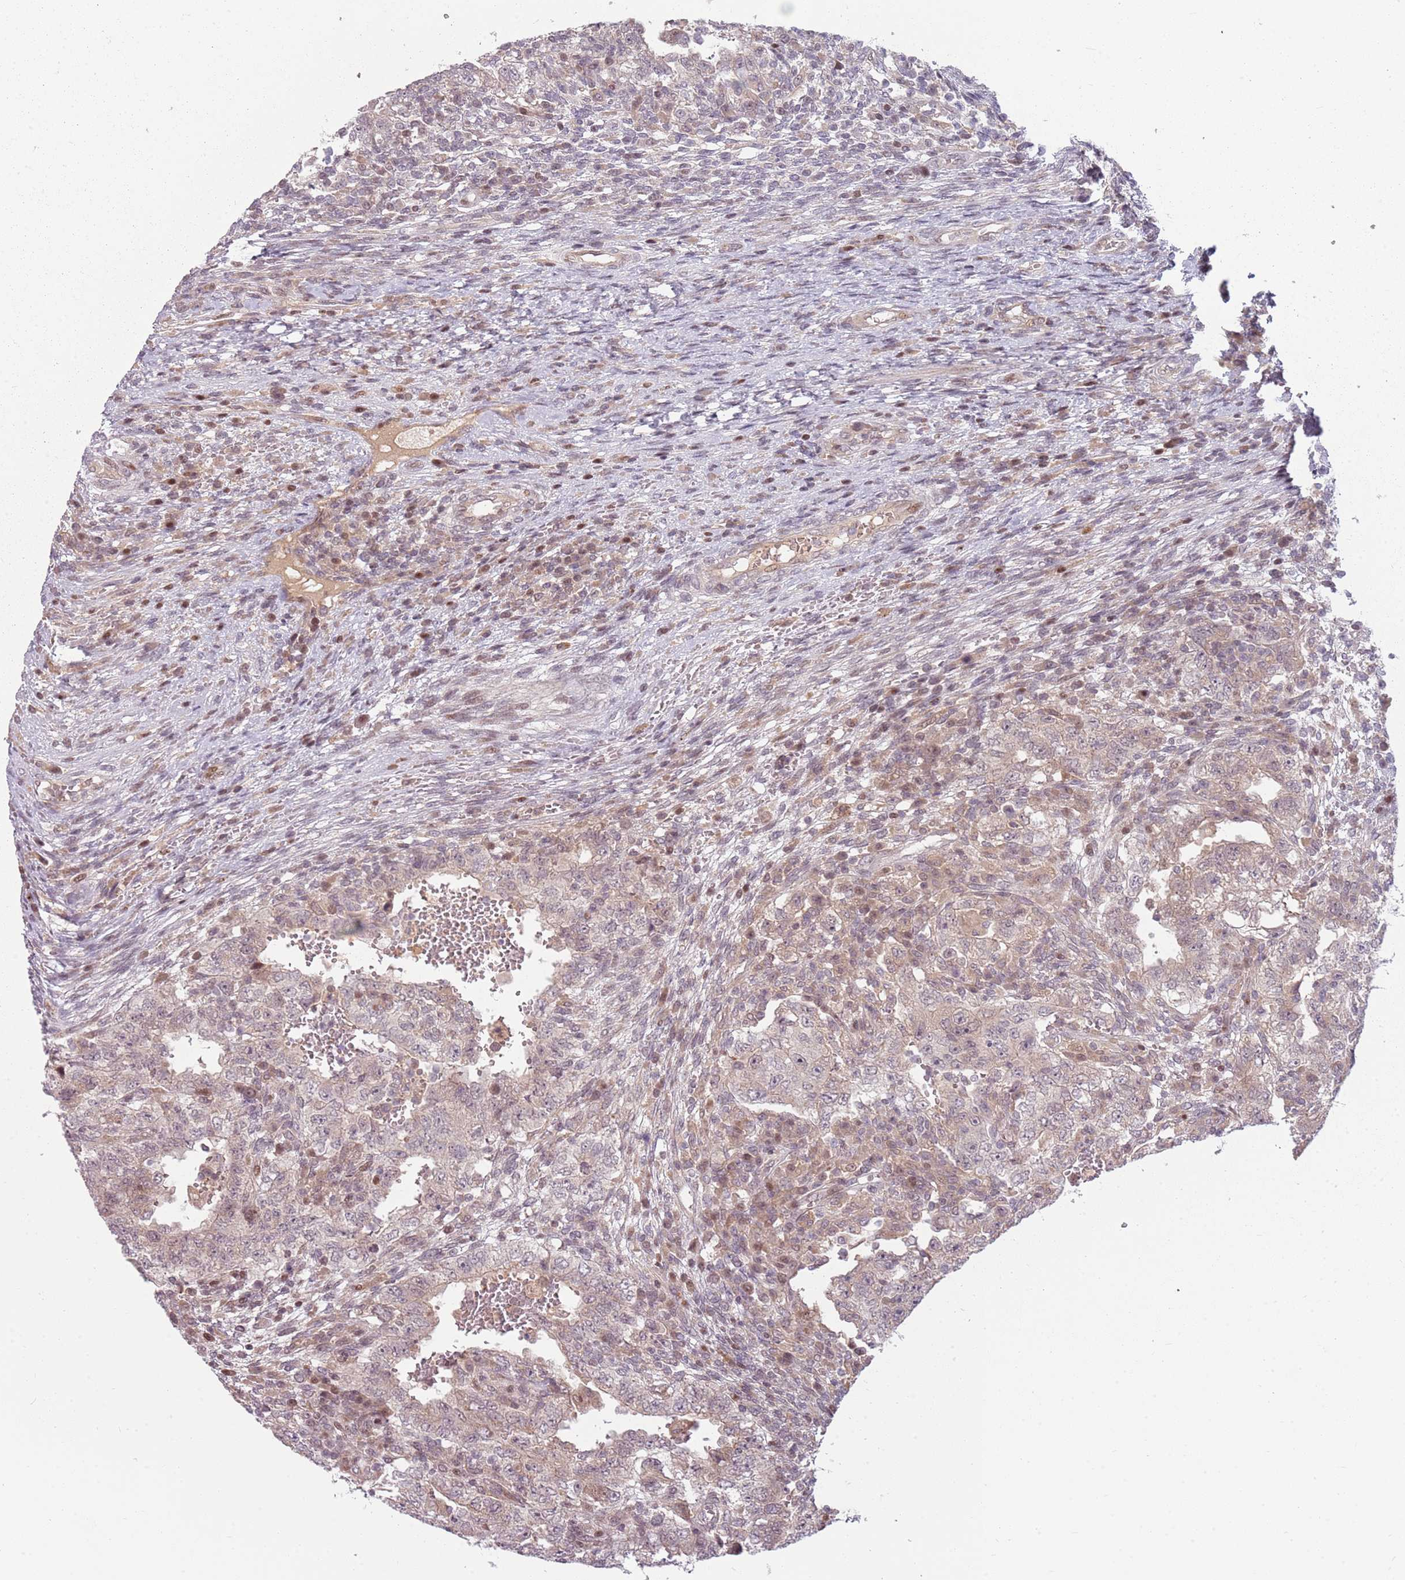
{"staining": {"intensity": "weak", "quantity": "<25%", "location": "cytoplasmic/membranous"}, "tissue": "testis cancer", "cell_type": "Tumor cells", "image_type": "cancer", "snomed": [{"axis": "morphology", "description": "Carcinoma, Embryonal, NOS"}, {"axis": "topography", "description": "Testis"}], "caption": "DAB (3,3'-diaminobenzidine) immunohistochemical staining of testis embryonal carcinoma displays no significant expression in tumor cells.", "gene": "ADGRG1", "patient": {"sex": "male", "age": 26}}